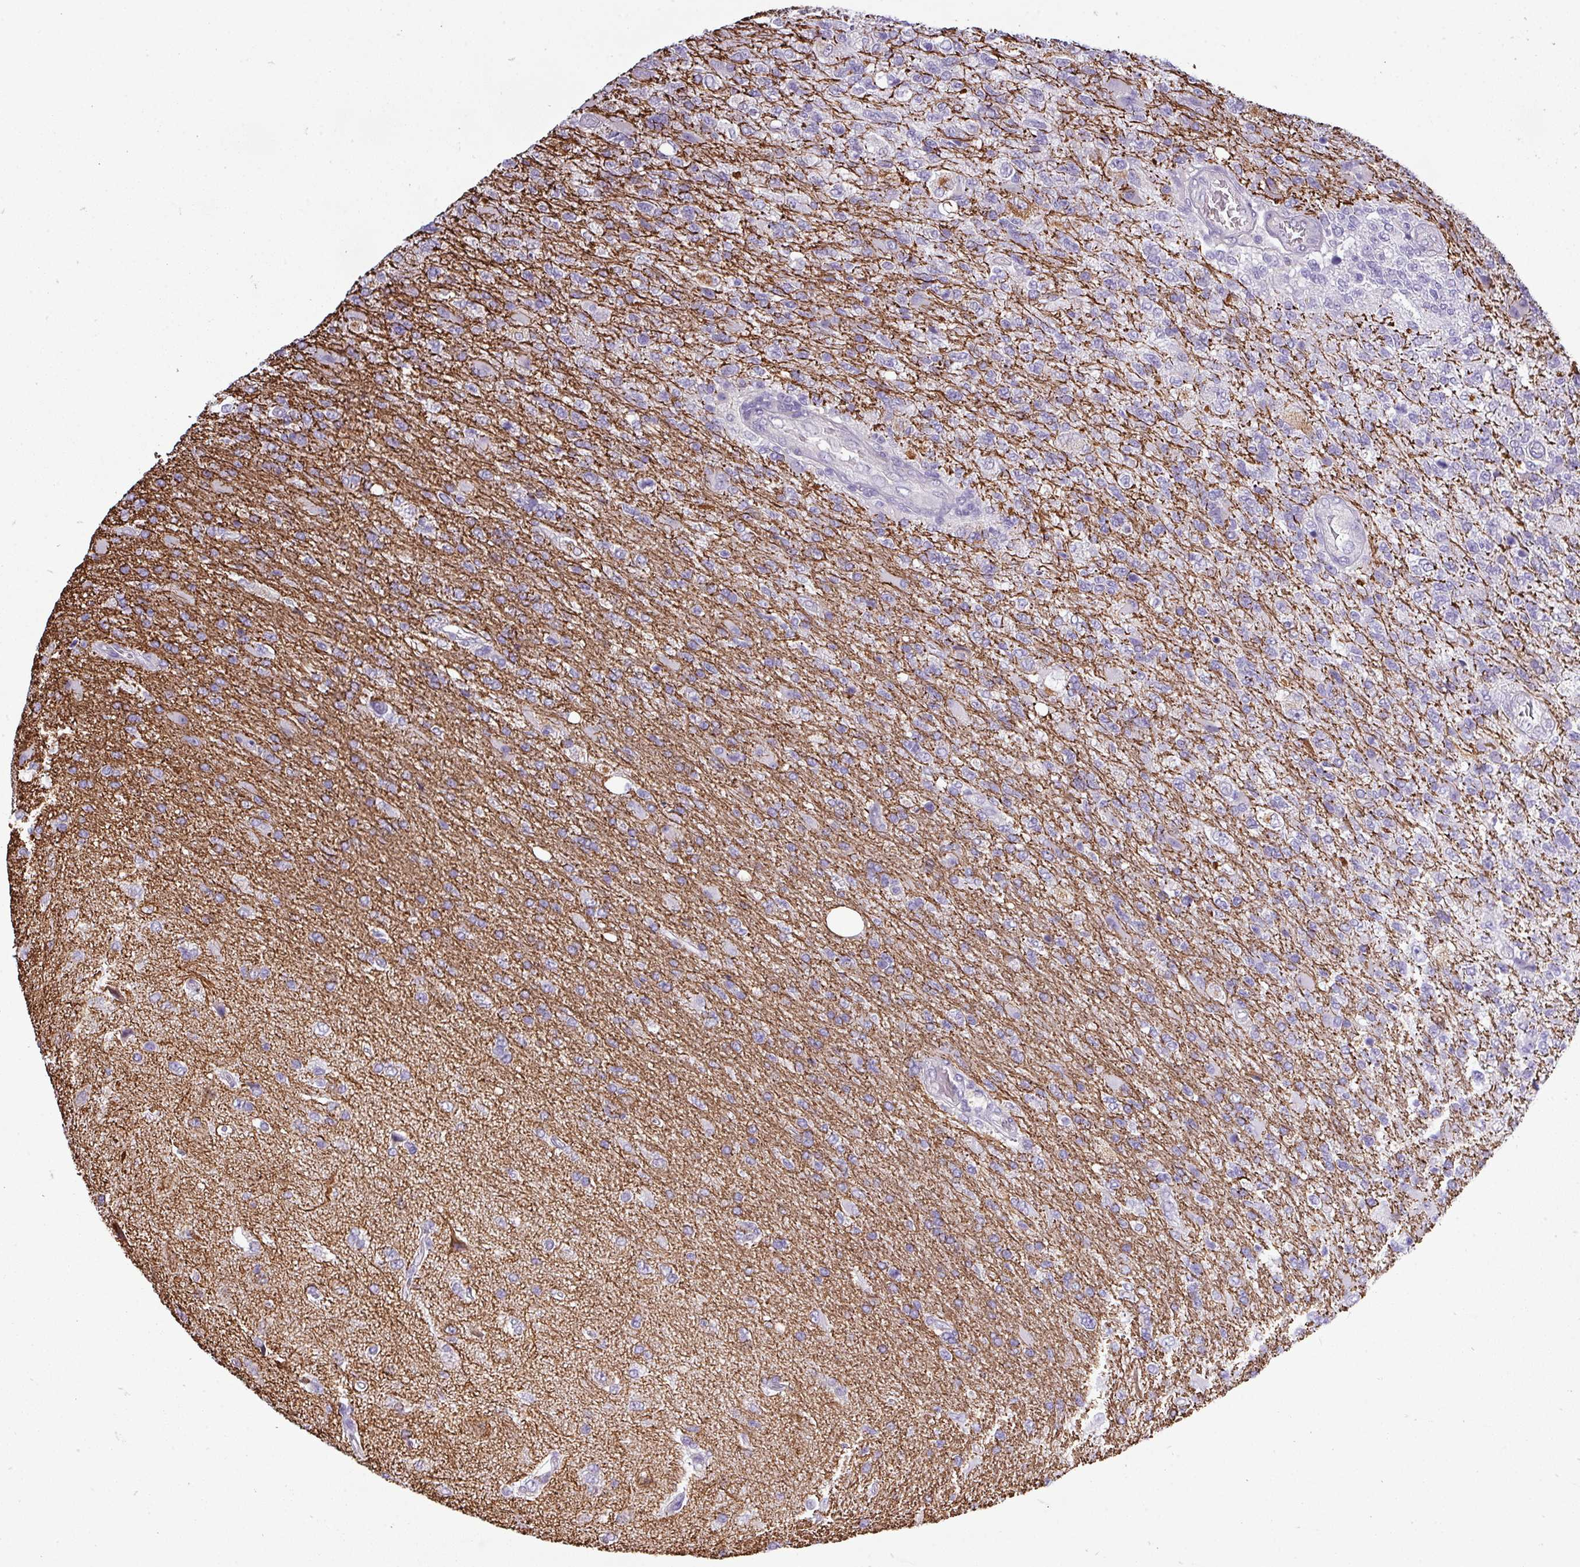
{"staining": {"intensity": "negative", "quantity": "none", "location": "none"}, "tissue": "glioma", "cell_type": "Tumor cells", "image_type": "cancer", "snomed": [{"axis": "morphology", "description": "Glioma, malignant, High grade"}, {"axis": "topography", "description": "Brain"}], "caption": "This photomicrograph is of malignant glioma (high-grade) stained with IHC to label a protein in brown with the nuclei are counter-stained blue. There is no expression in tumor cells. Nuclei are stained in blue.", "gene": "DNAAF9", "patient": {"sex": "male", "age": 56}}